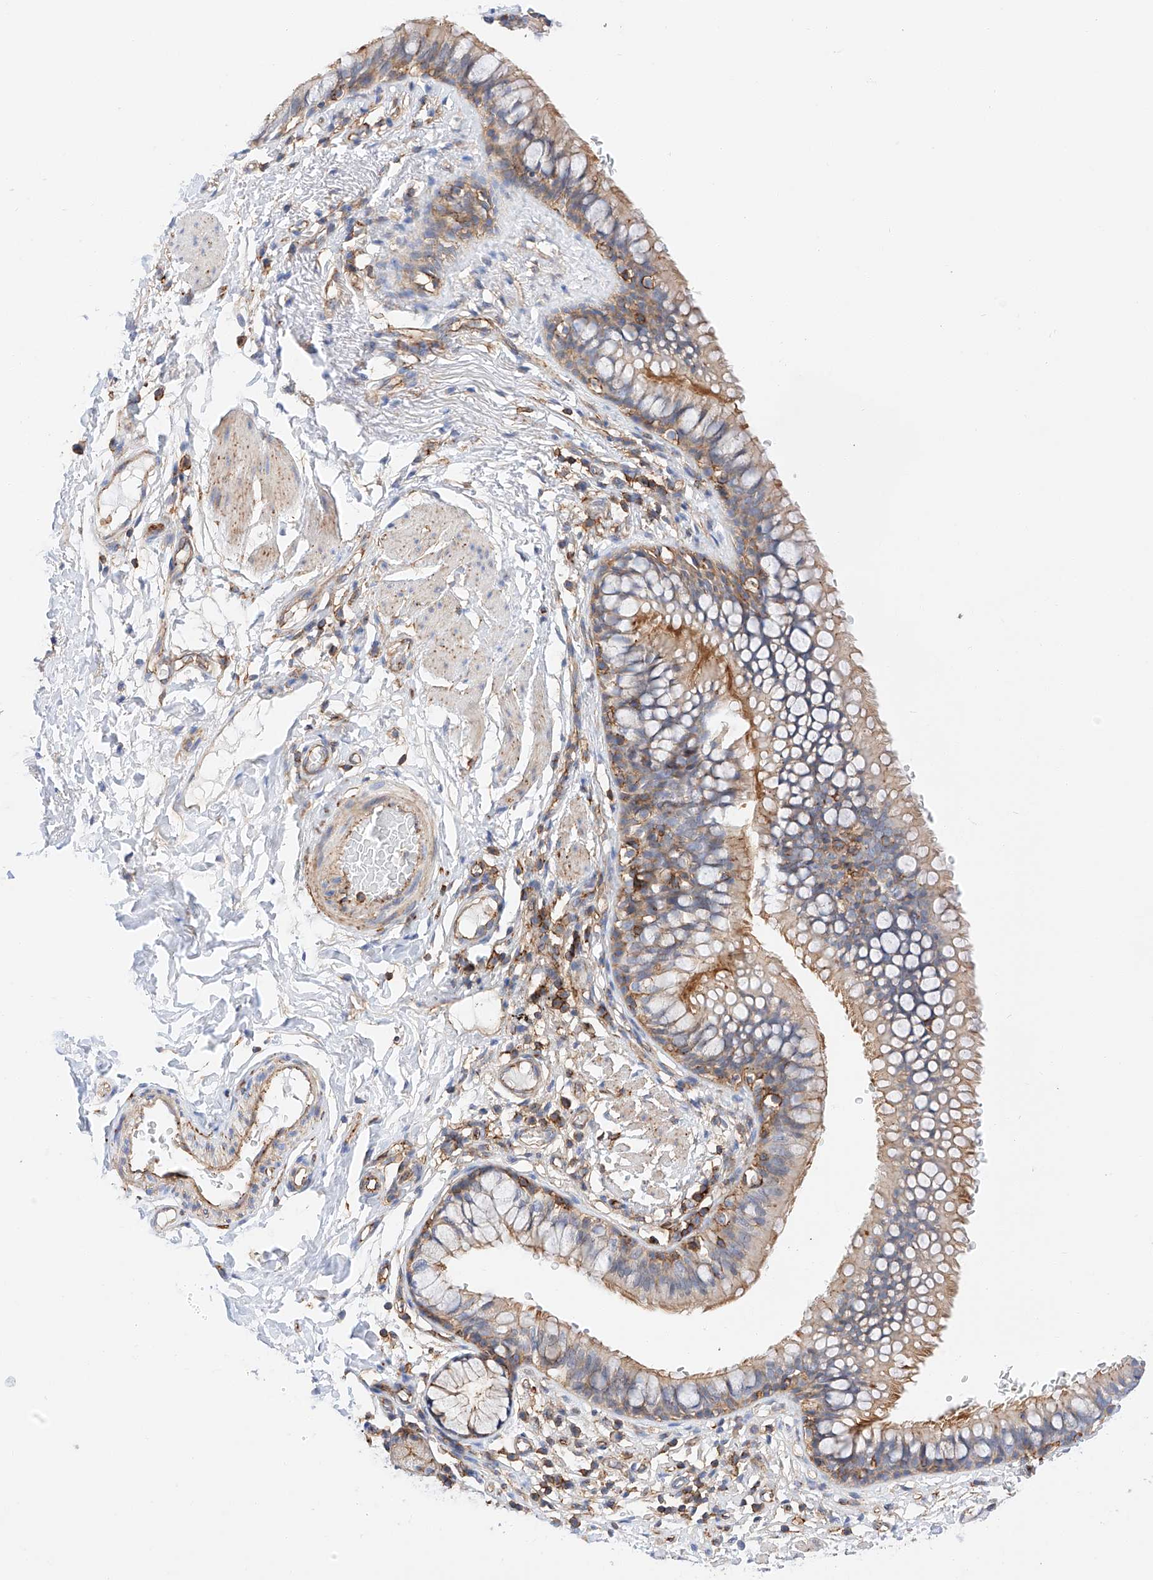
{"staining": {"intensity": "moderate", "quantity": "25%-75%", "location": "cytoplasmic/membranous"}, "tissue": "bronchus", "cell_type": "Respiratory epithelial cells", "image_type": "normal", "snomed": [{"axis": "morphology", "description": "Normal tissue, NOS"}, {"axis": "topography", "description": "Cartilage tissue"}, {"axis": "topography", "description": "Bronchus"}], "caption": "The micrograph shows staining of benign bronchus, revealing moderate cytoplasmic/membranous protein expression (brown color) within respiratory epithelial cells.", "gene": "ENSG00000259132", "patient": {"sex": "female", "age": 36}}